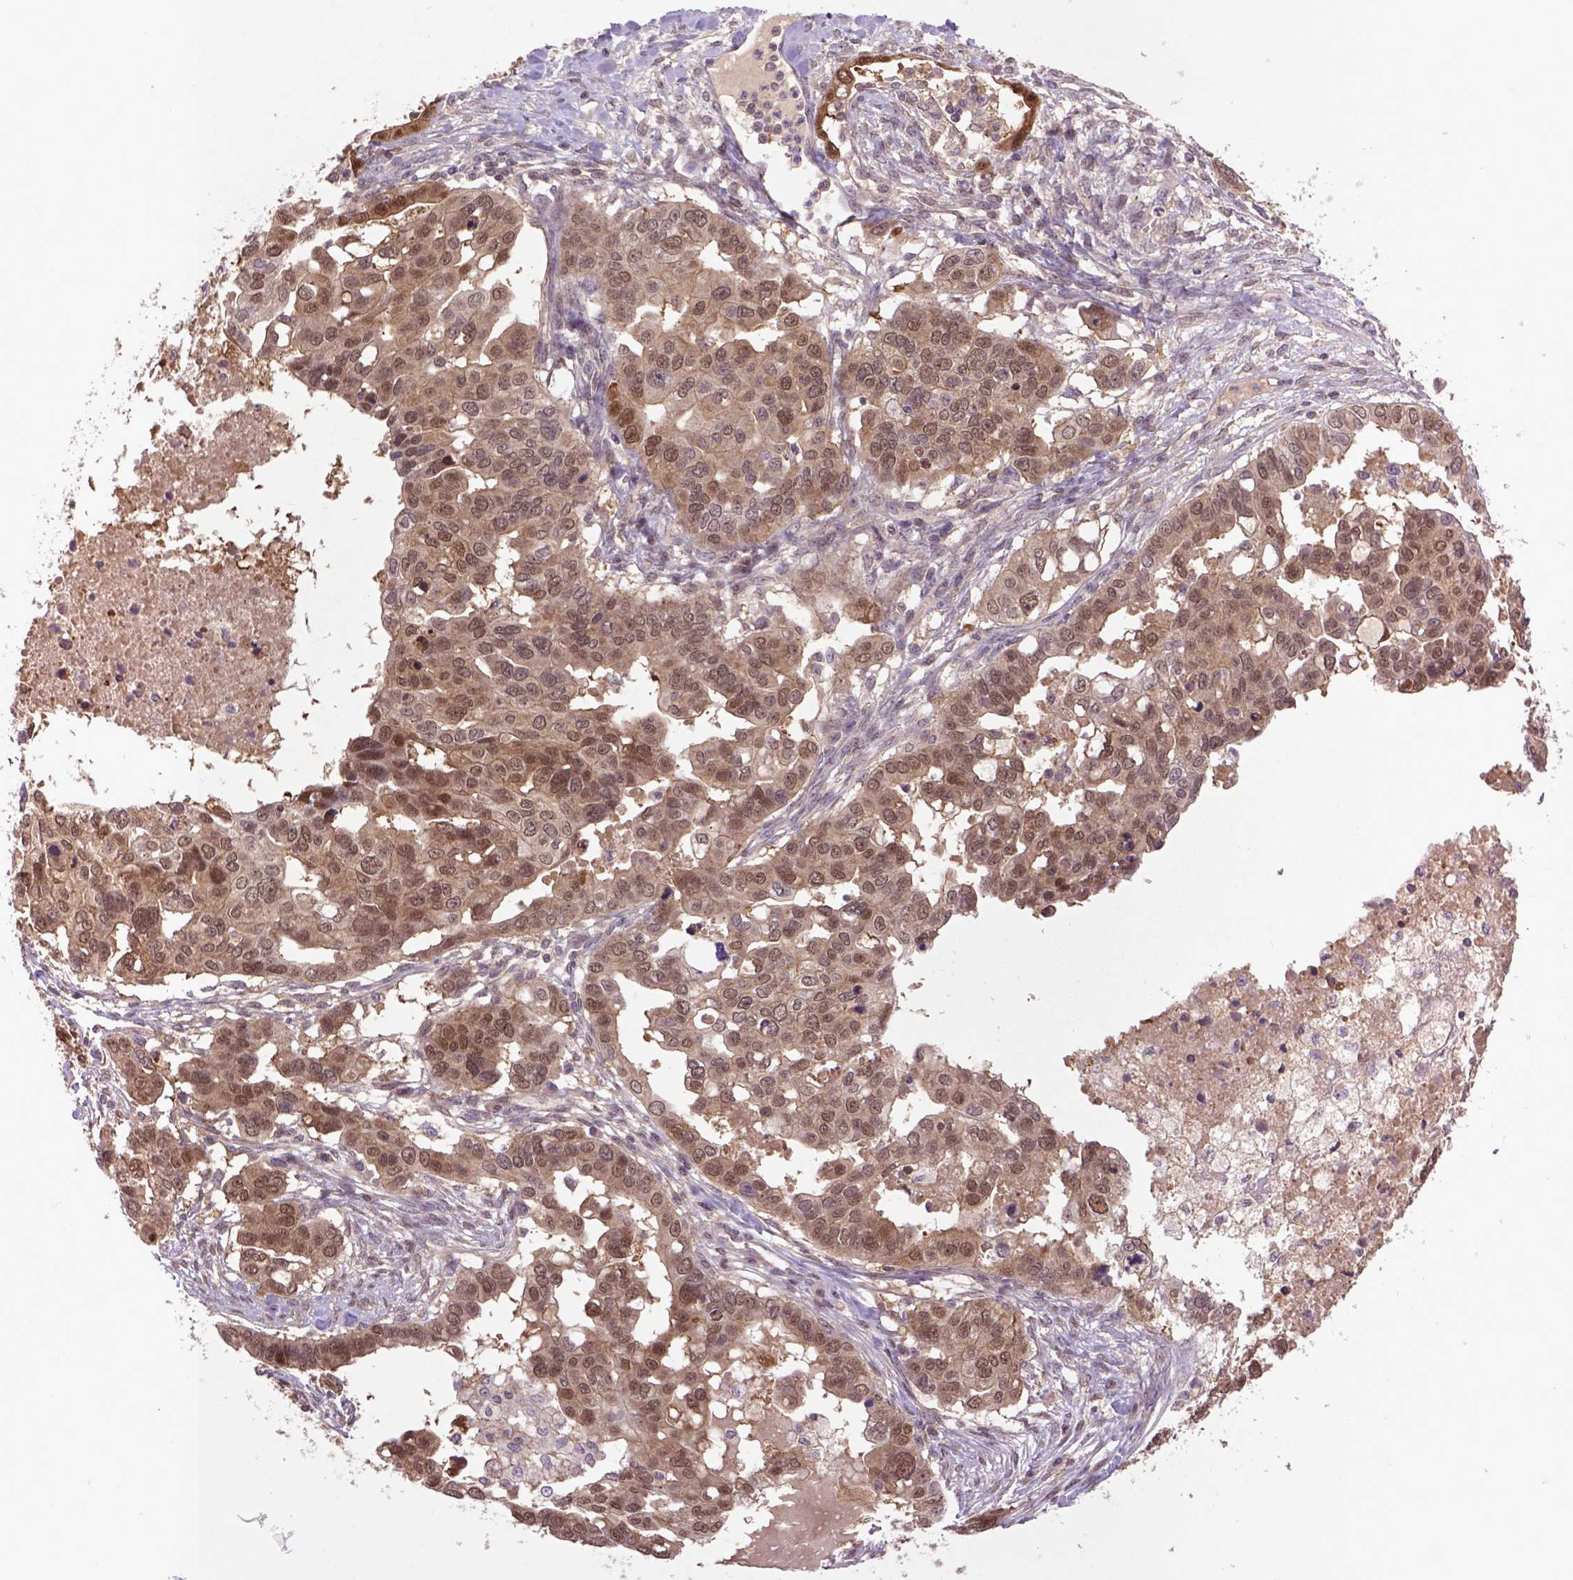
{"staining": {"intensity": "moderate", "quantity": ">75%", "location": "cytoplasmic/membranous,nuclear"}, "tissue": "ovarian cancer", "cell_type": "Tumor cells", "image_type": "cancer", "snomed": [{"axis": "morphology", "description": "Carcinoma, endometroid"}, {"axis": "topography", "description": "Ovary"}], "caption": "DAB immunohistochemical staining of human ovarian endometroid carcinoma displays moderate cytoplasmic/membranous and nuclear protein positivity in approximately >75% of tumor cells.", "gene": "HSPBP1", "patient": {"sex": "female", "age": 78}}